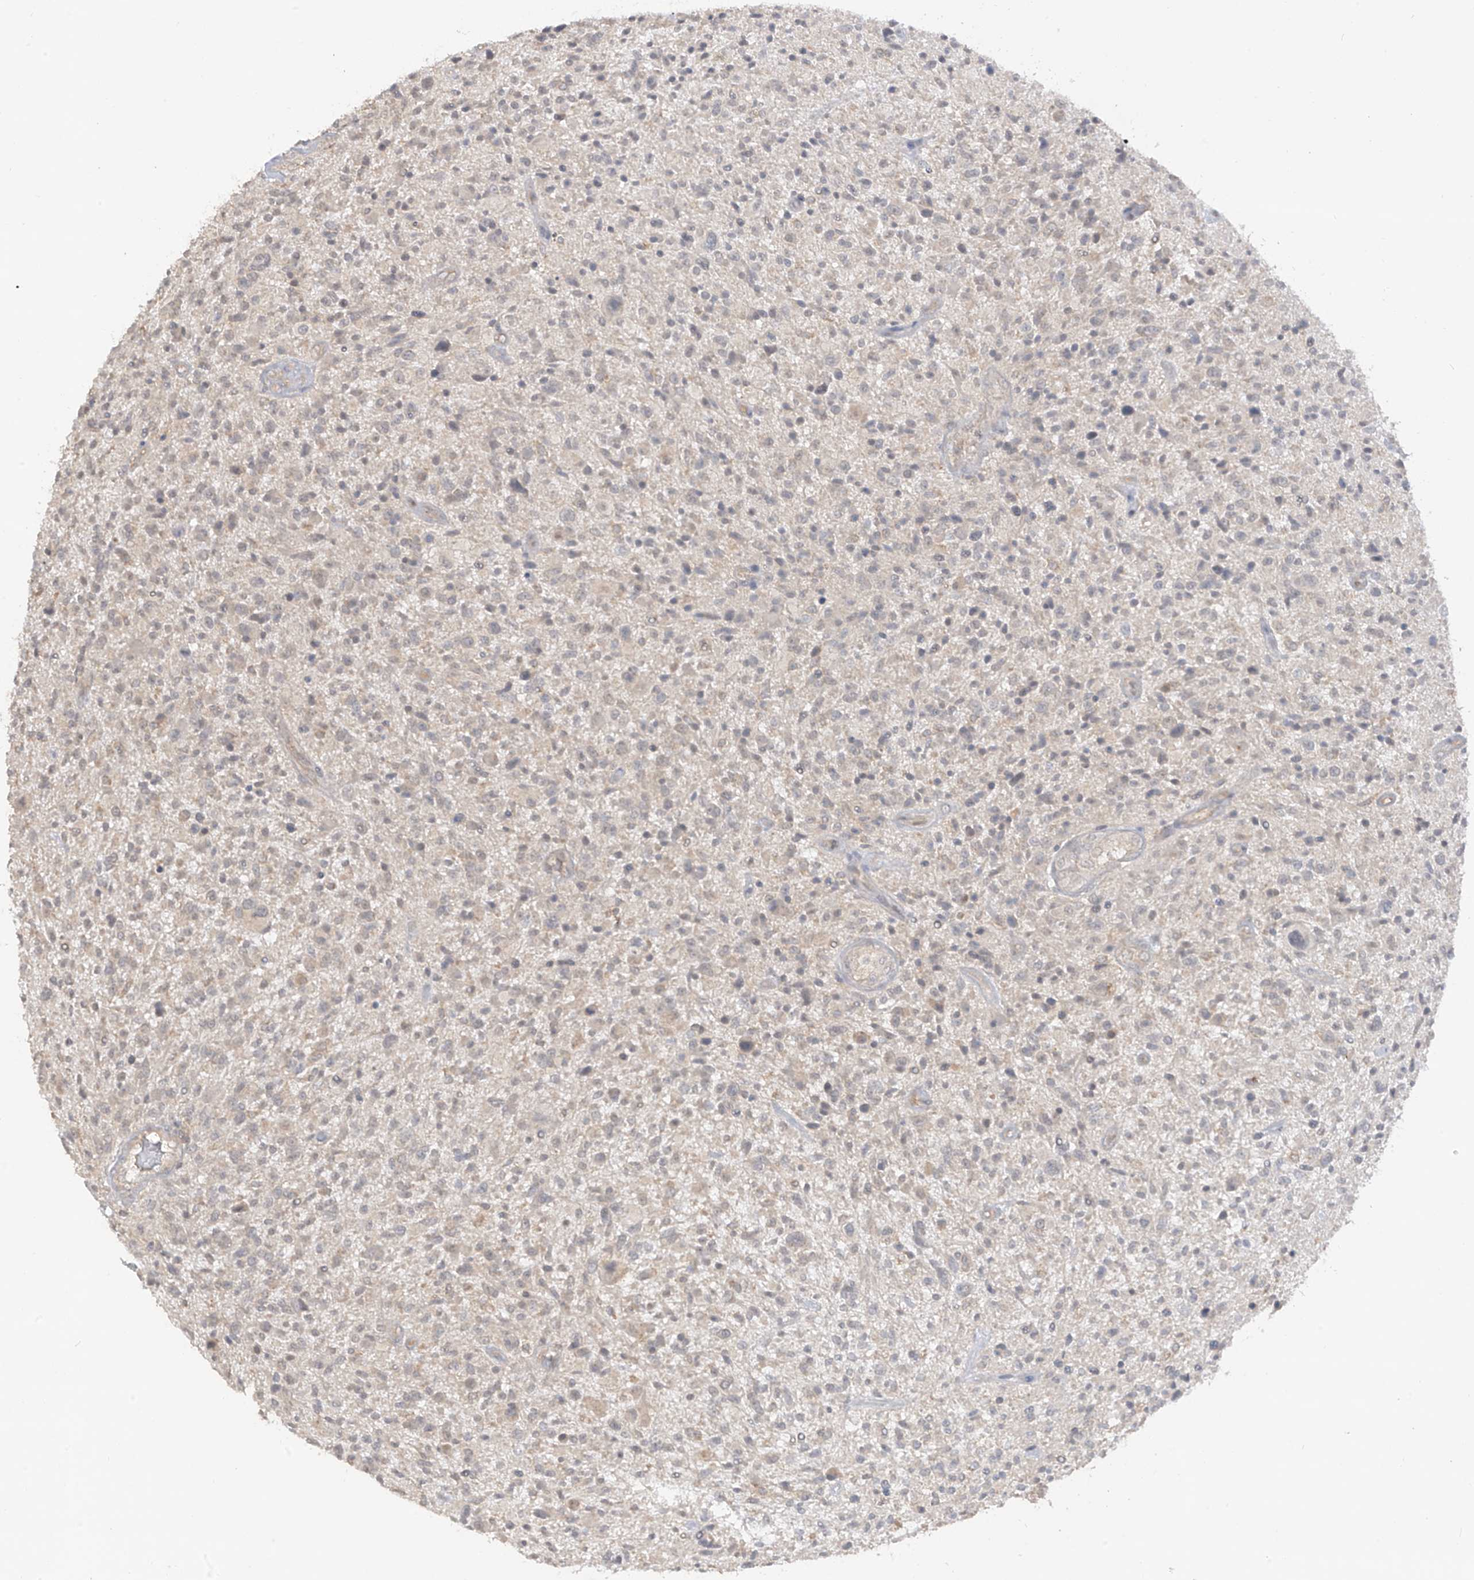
{"staining": {"intensity": "negative", "quantity": "none", "location": "none"}, "tissue": "glioma", "cell_type": "Tumor cells", "image_type": "cancer", "snomed": [{"axis": "morphology", "description": "Glioma, malignant, High grade"}, {"axis": "topography", "description": "Brain"}], "caption": "DAB immunohistochemical staining of glioma shows no significant positivity in tumor cells.", "gene": "ANGEL2", "patient": {"sex": "male", "age": 47}}